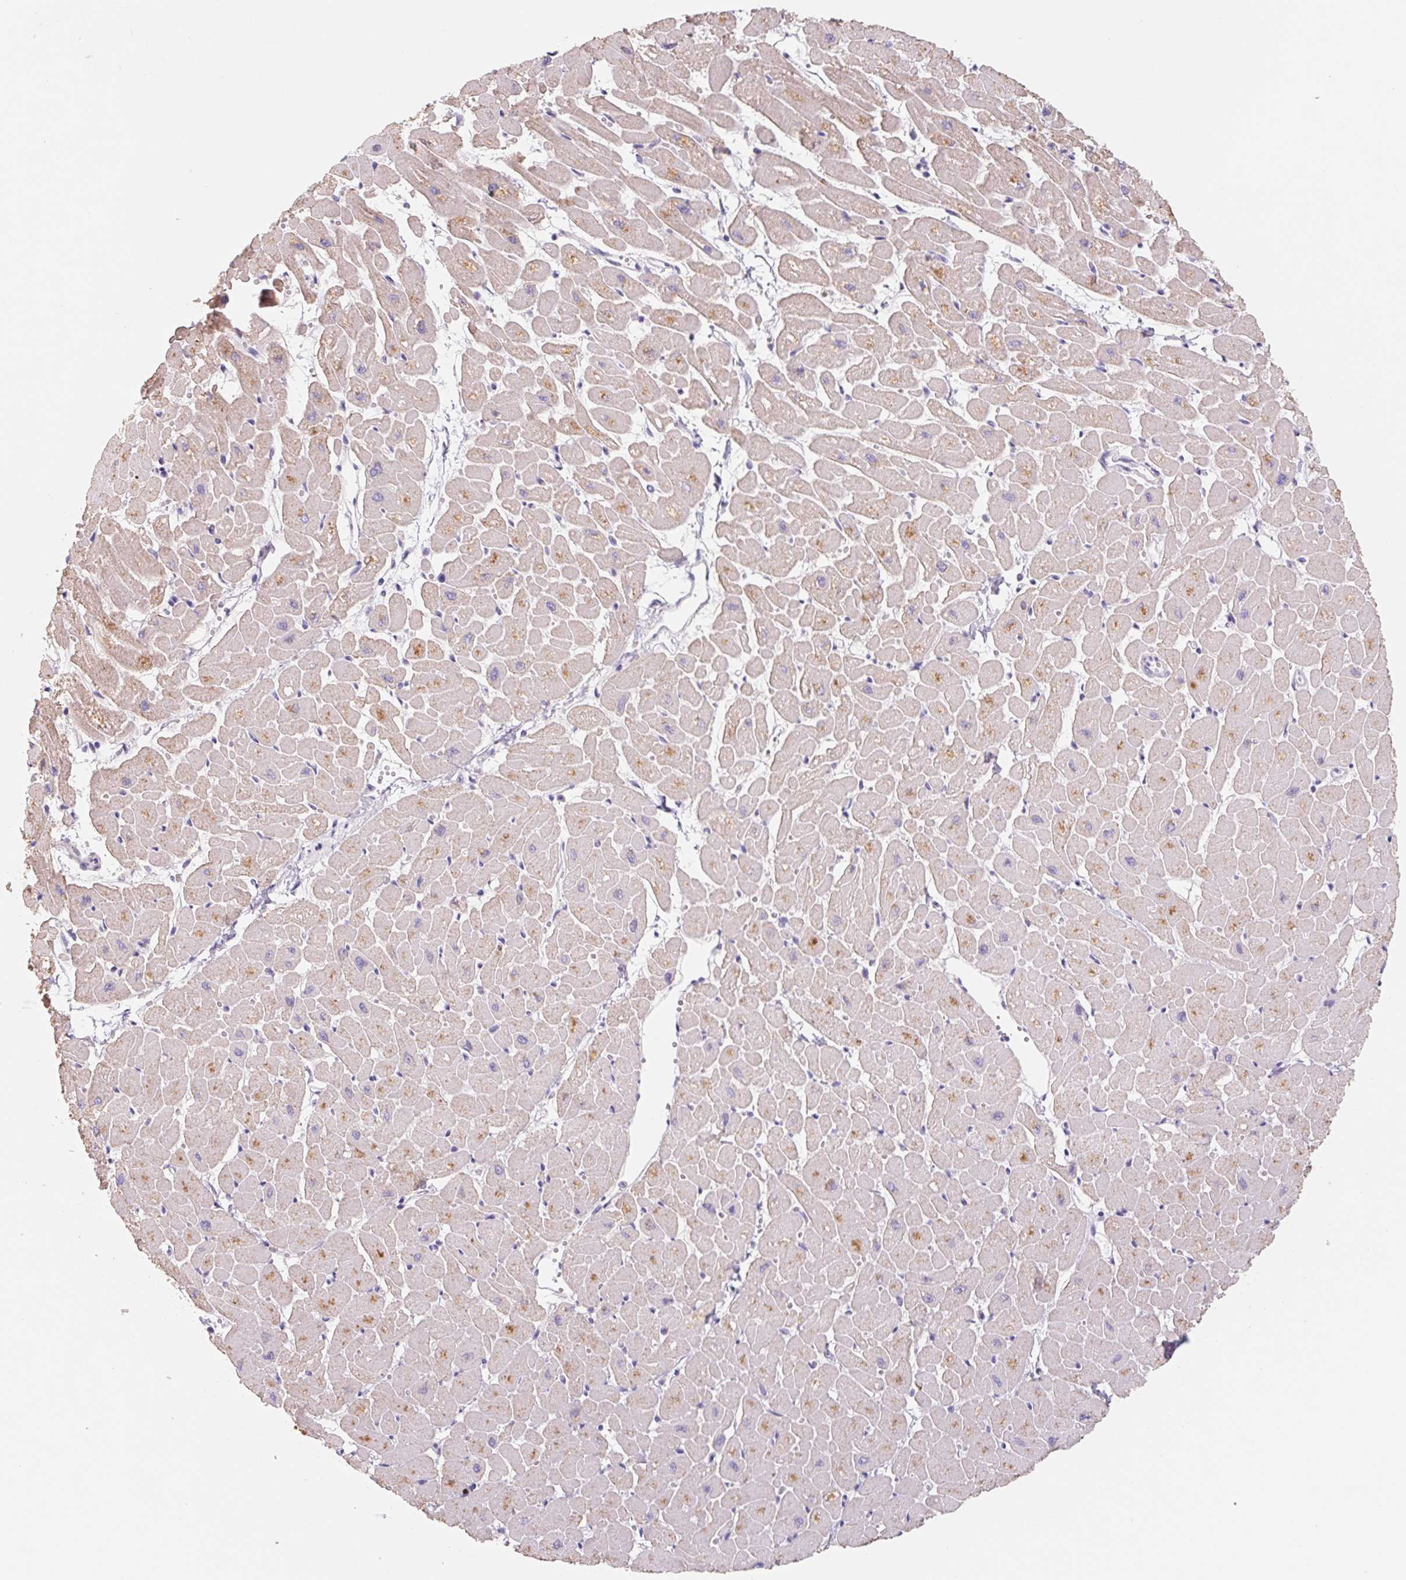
{"staining": {"intensity": "weak", "quantity": "25%-75%", "location": "cytoplasmic/membranous"}, "tissue": "heart muscle", "cell_type": "Cardiomyocytes", "image_type": "normal", "snomed": [{"axis": "morphology", "description": "Normal tissue, NOS"}, {"axis": "topography", "description": "Heart"}], "caption": "IHC micrograph of unremarkable heart muscle stained for a protein (brown), which exhibits low levels of weak cytoplasmic/membranous staining in approximately 25%-75% of cardiomyocytes.", "gene": "PNMA8B", "patient": {"sex": "male", "age": 57}}